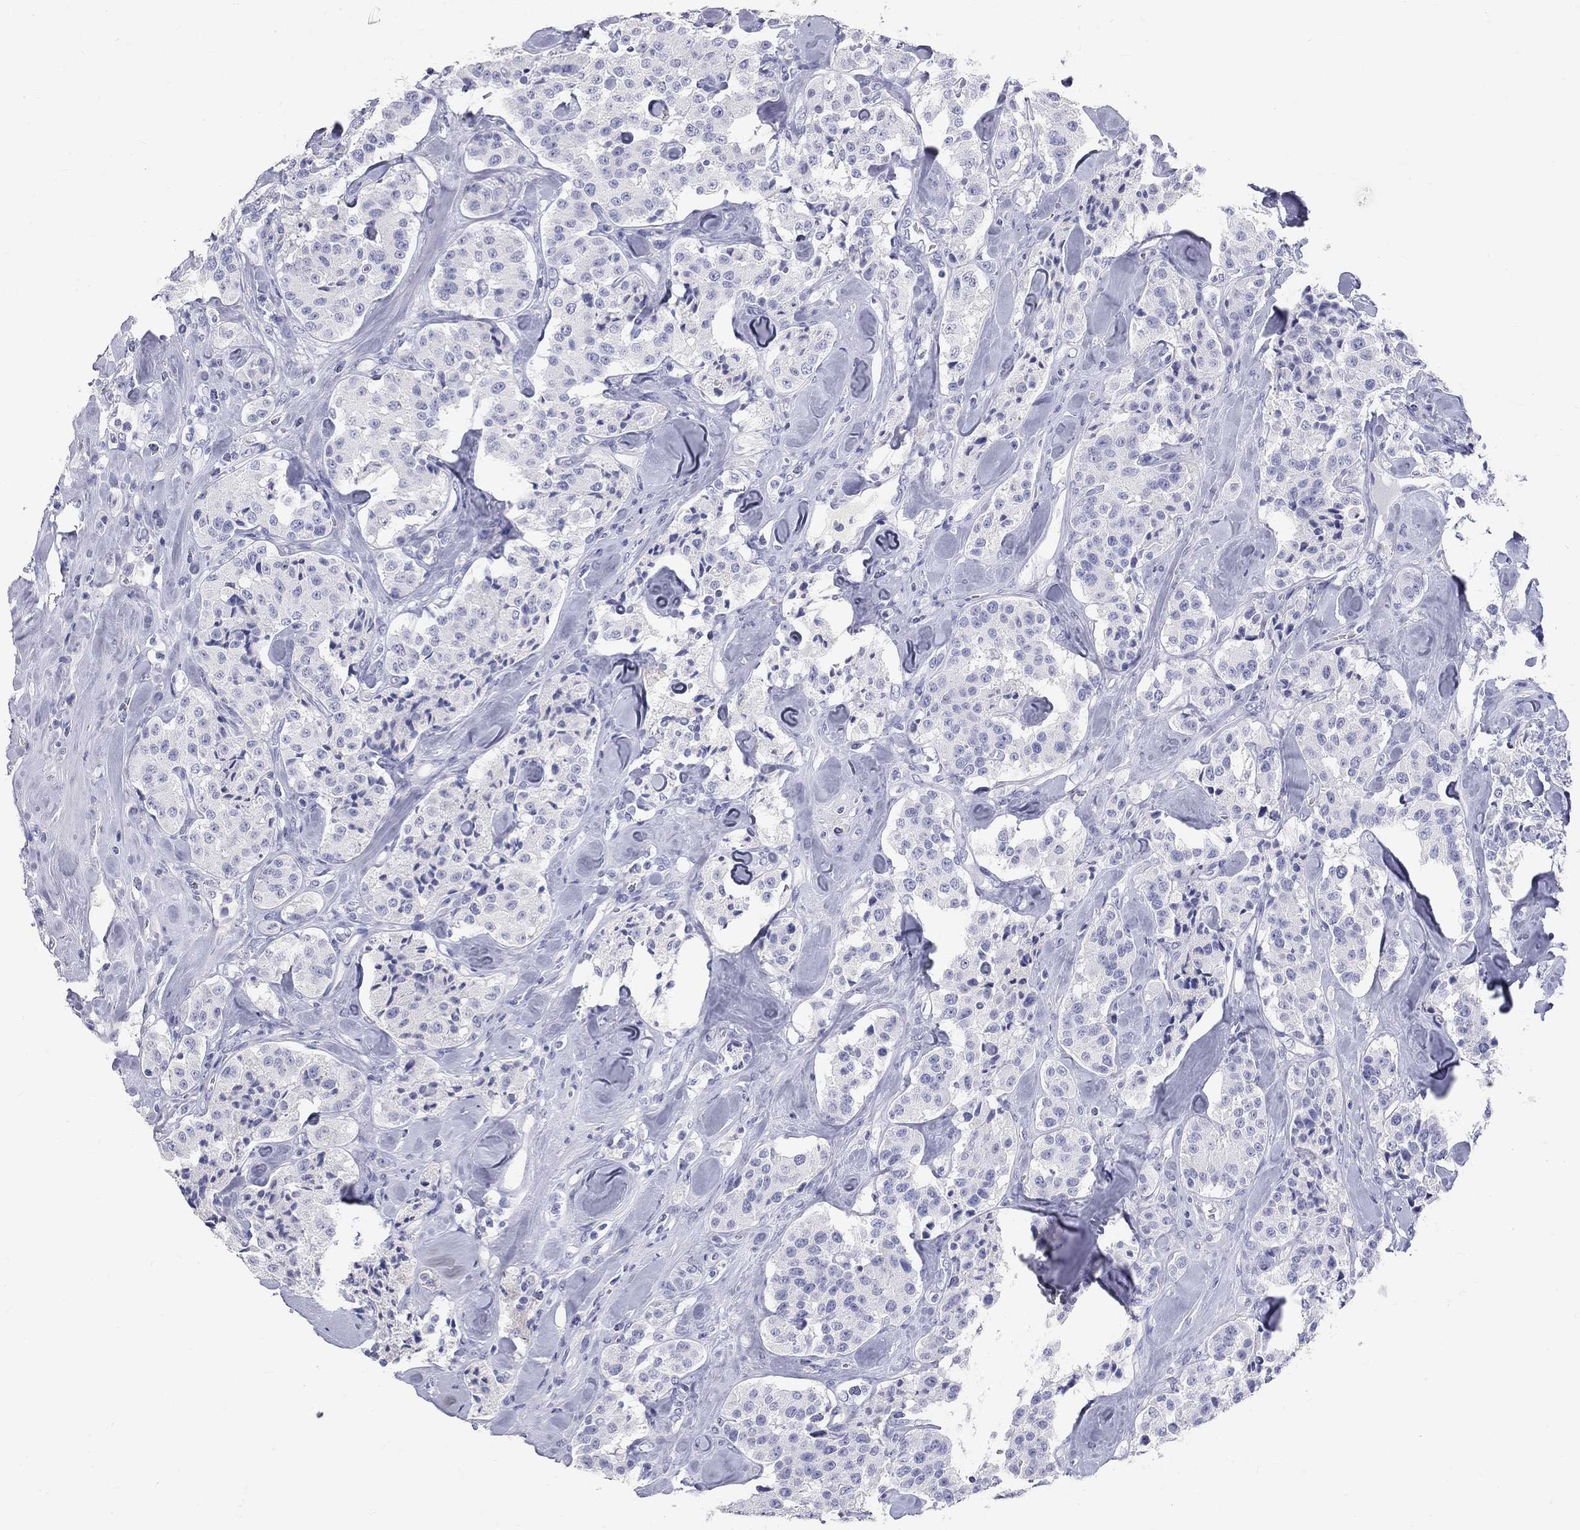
{"staining": {"intensity": "negative", "quantity": "none", "location": "none"}, "tissue": "carcinoid", "cell_type": "Tumor cells", "image_type": "cancer", "snomed": [{"axis": "morphology", "description": "Carcinoid, malignant, NOS"}, {"axis": "topography", "description": "Pancreas"}], "caption": "IHC of malignant carcinoid reveals no positivity in tumor cells.", "gene": "PHOX2B", "patient": {"sex": "male", "age": 41}}